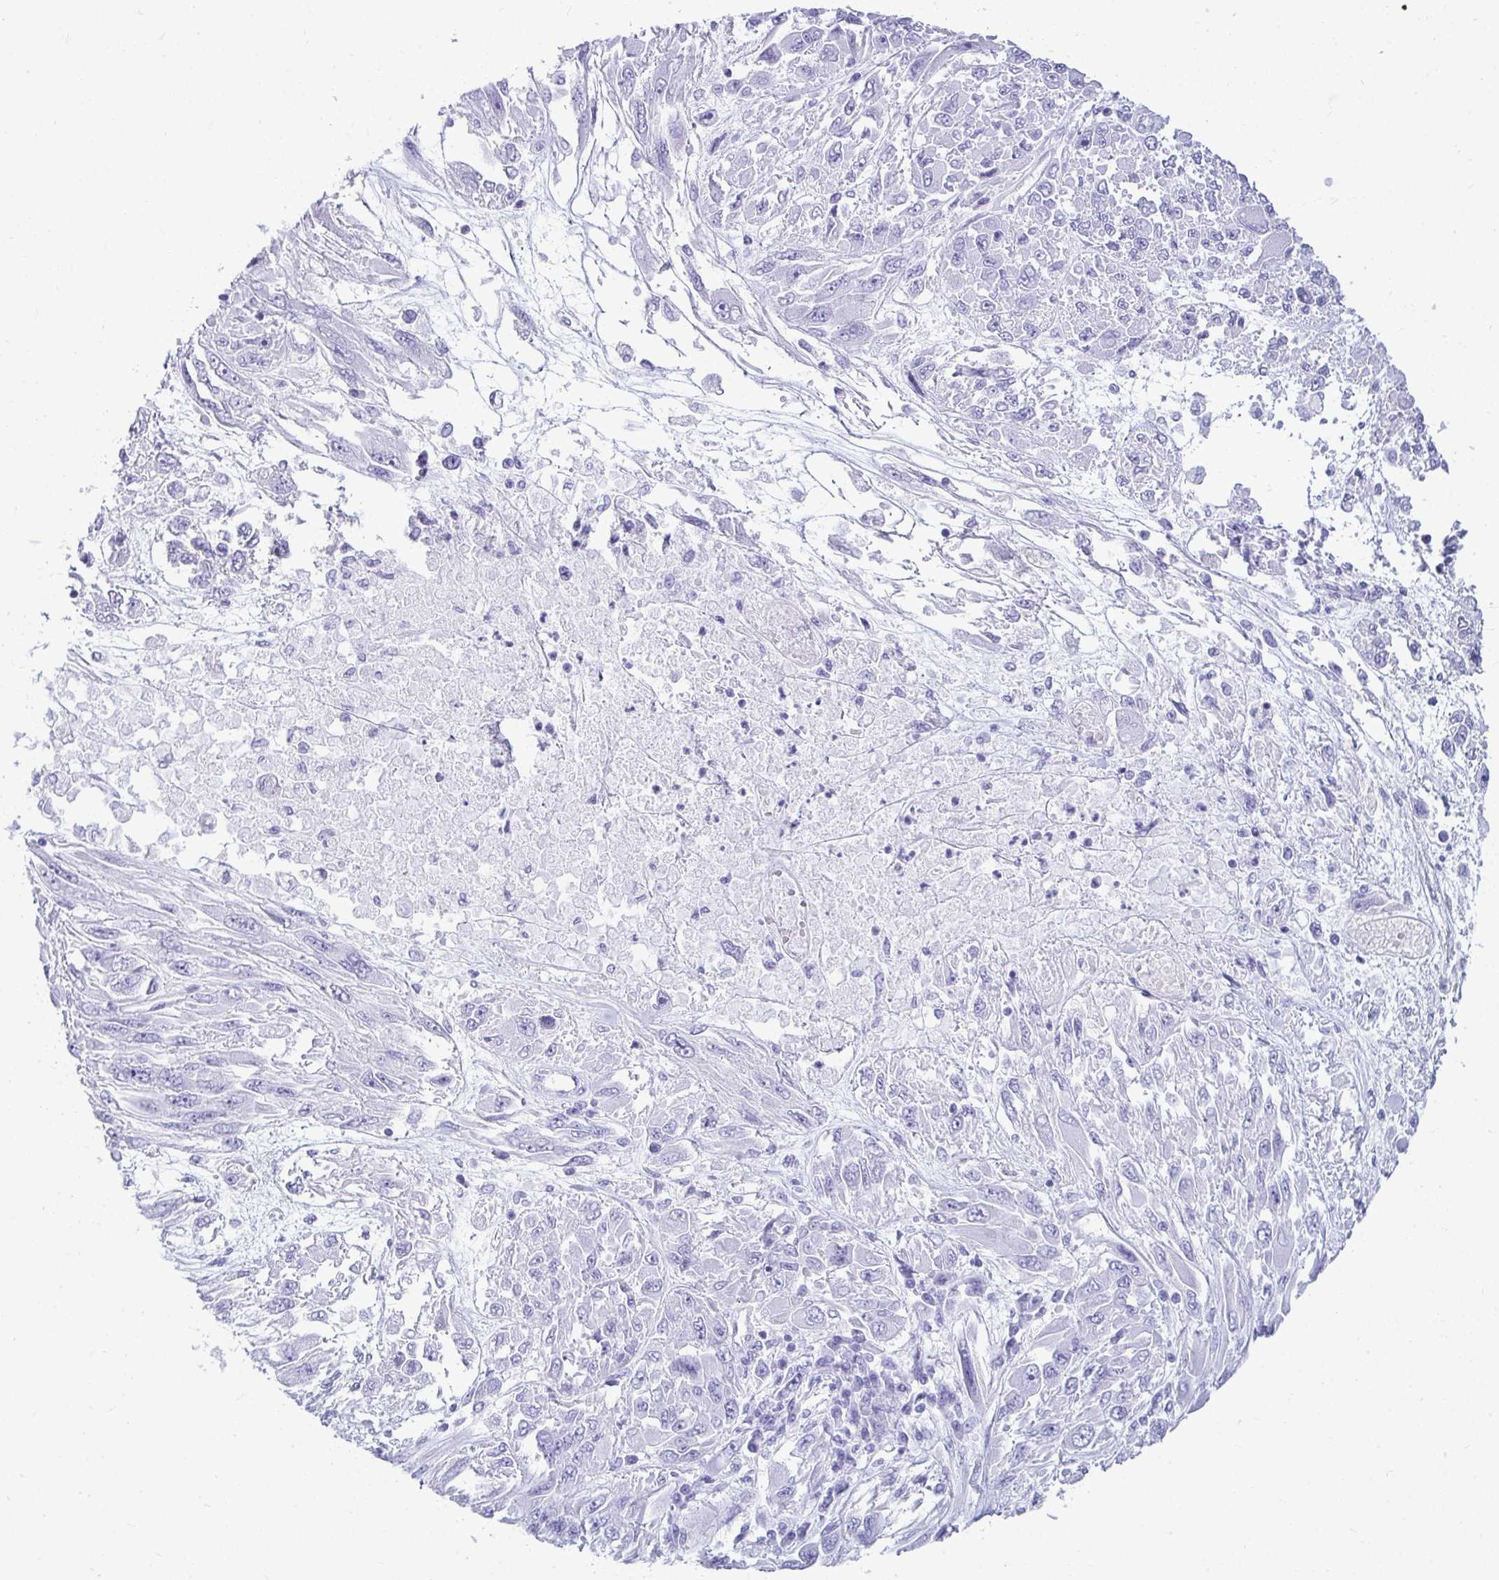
{"staining": {"intensity": "negative", "quantity": "none", "location": "none"}, "tissue": "melanoma", "cell_type": "Tumor cells", "image_type": "cancer", "snomed": [{"axis": "morphology", "description": "Malignant melanoma, NOS"}, {"axis": "topography", "description": "Skin"}], "caption": "Immunohistochemistry of melanoma demonstrates no staining in tumor cells.", "gene": "CLGN", "patient": {"sex": "female", "age": 91}}